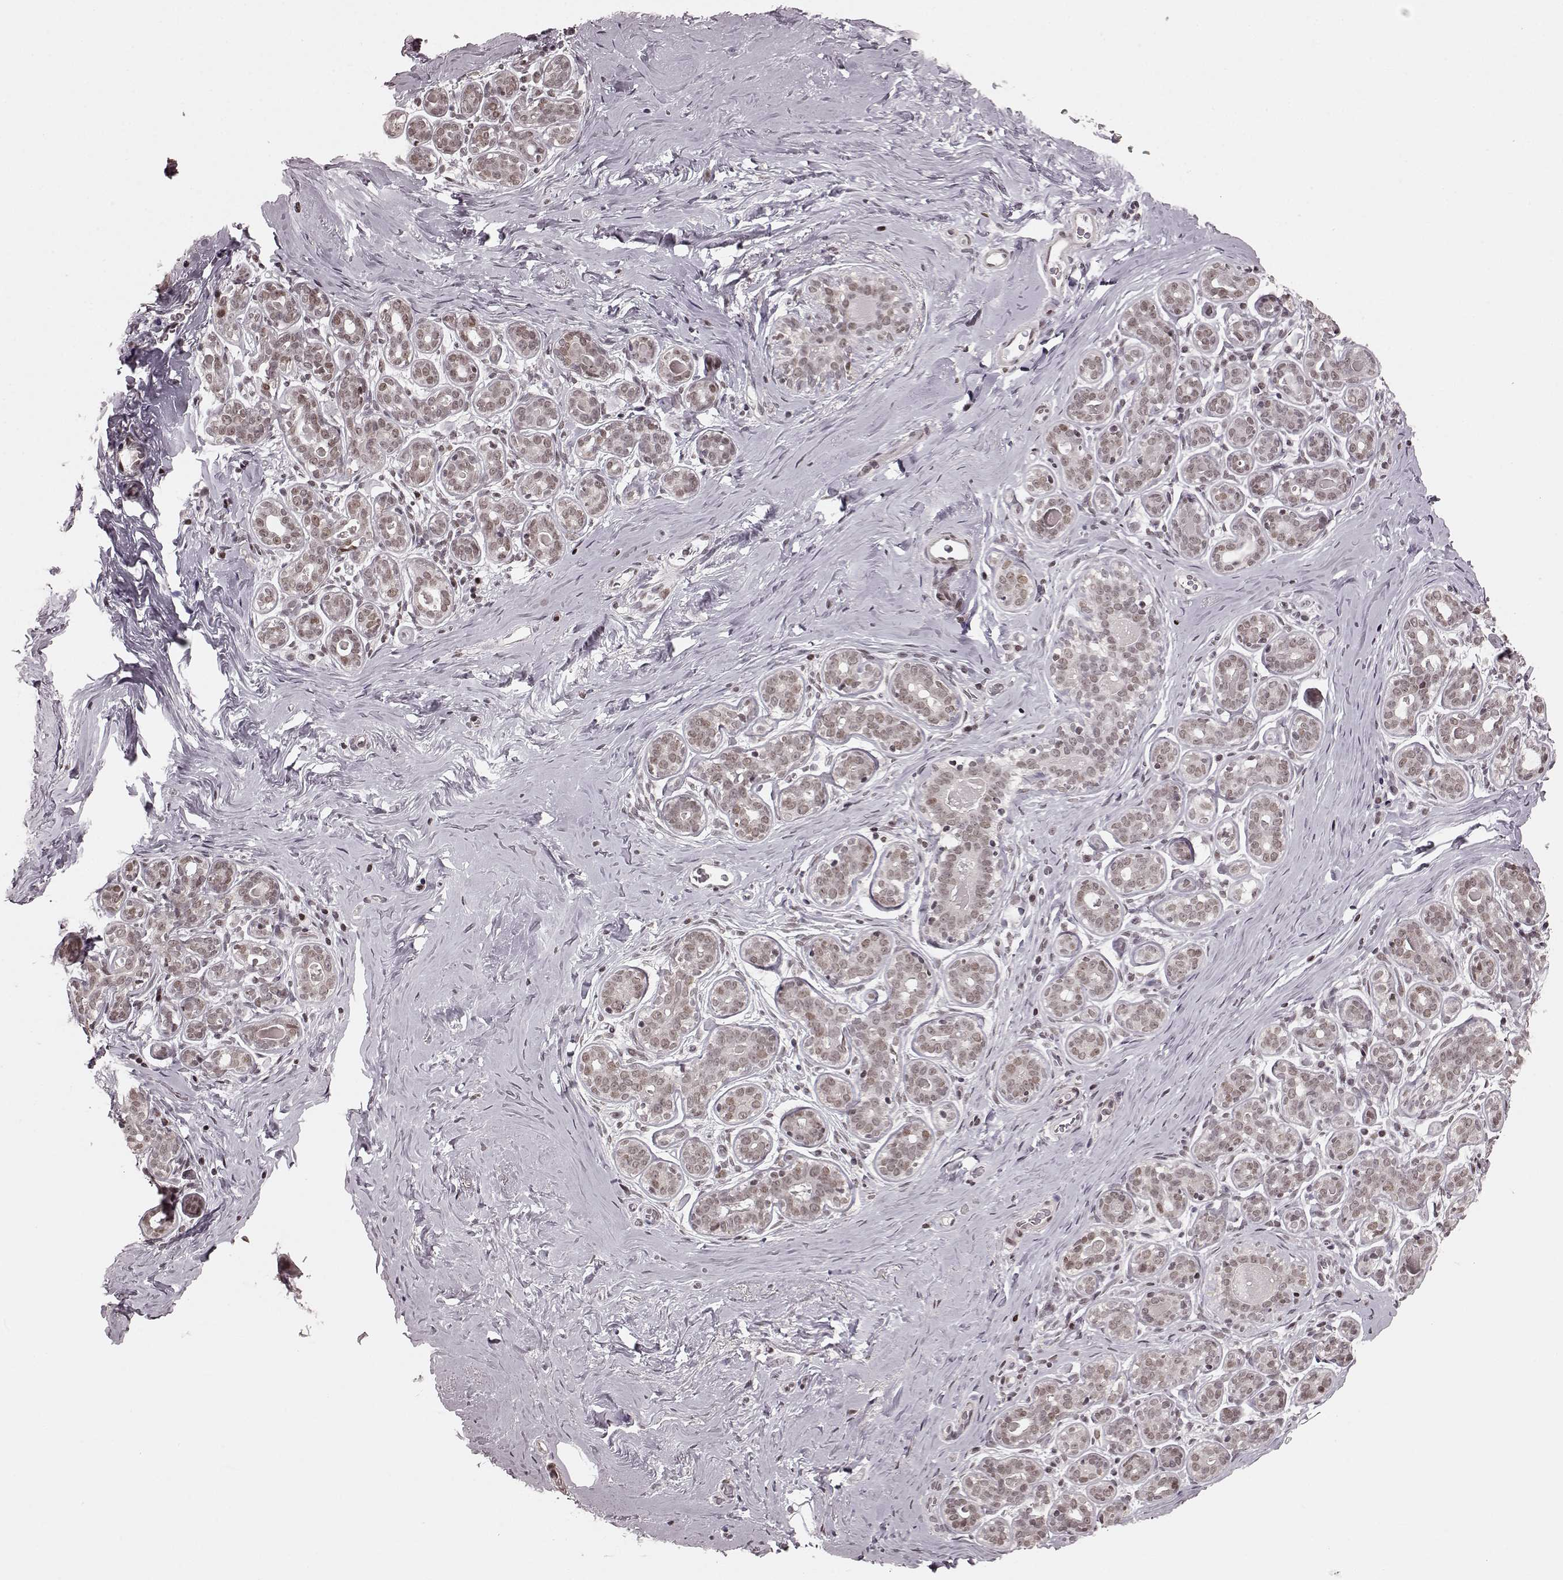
{"staining": {"intensity": "negative", "quantity": "none", "location": "none"}, "tissue": "breast", "cell_type": "Adipocytes", "image_type": "normal", "snomed": [{"axis": "morphology", "description": "Normal tissue, NOS"}, {"axis": "topography", "description": "Skin"}, {"axis": "topography", "description": "Breast"}], "caption": "High magnification brightfield microscopy of normal breast stained with DAB (3,3'-diaminobenzidine) (brown) and counterstained with hematoxylin (blue): adipocytes show no significant staining. The staining is performed using DAB (3,3'-diaminobenzidine) brown chromogen with nuclei counter-stained in using hematoxylin.", "gene": "NR2C1", "patient": {"sex": "female", "age": 43}}